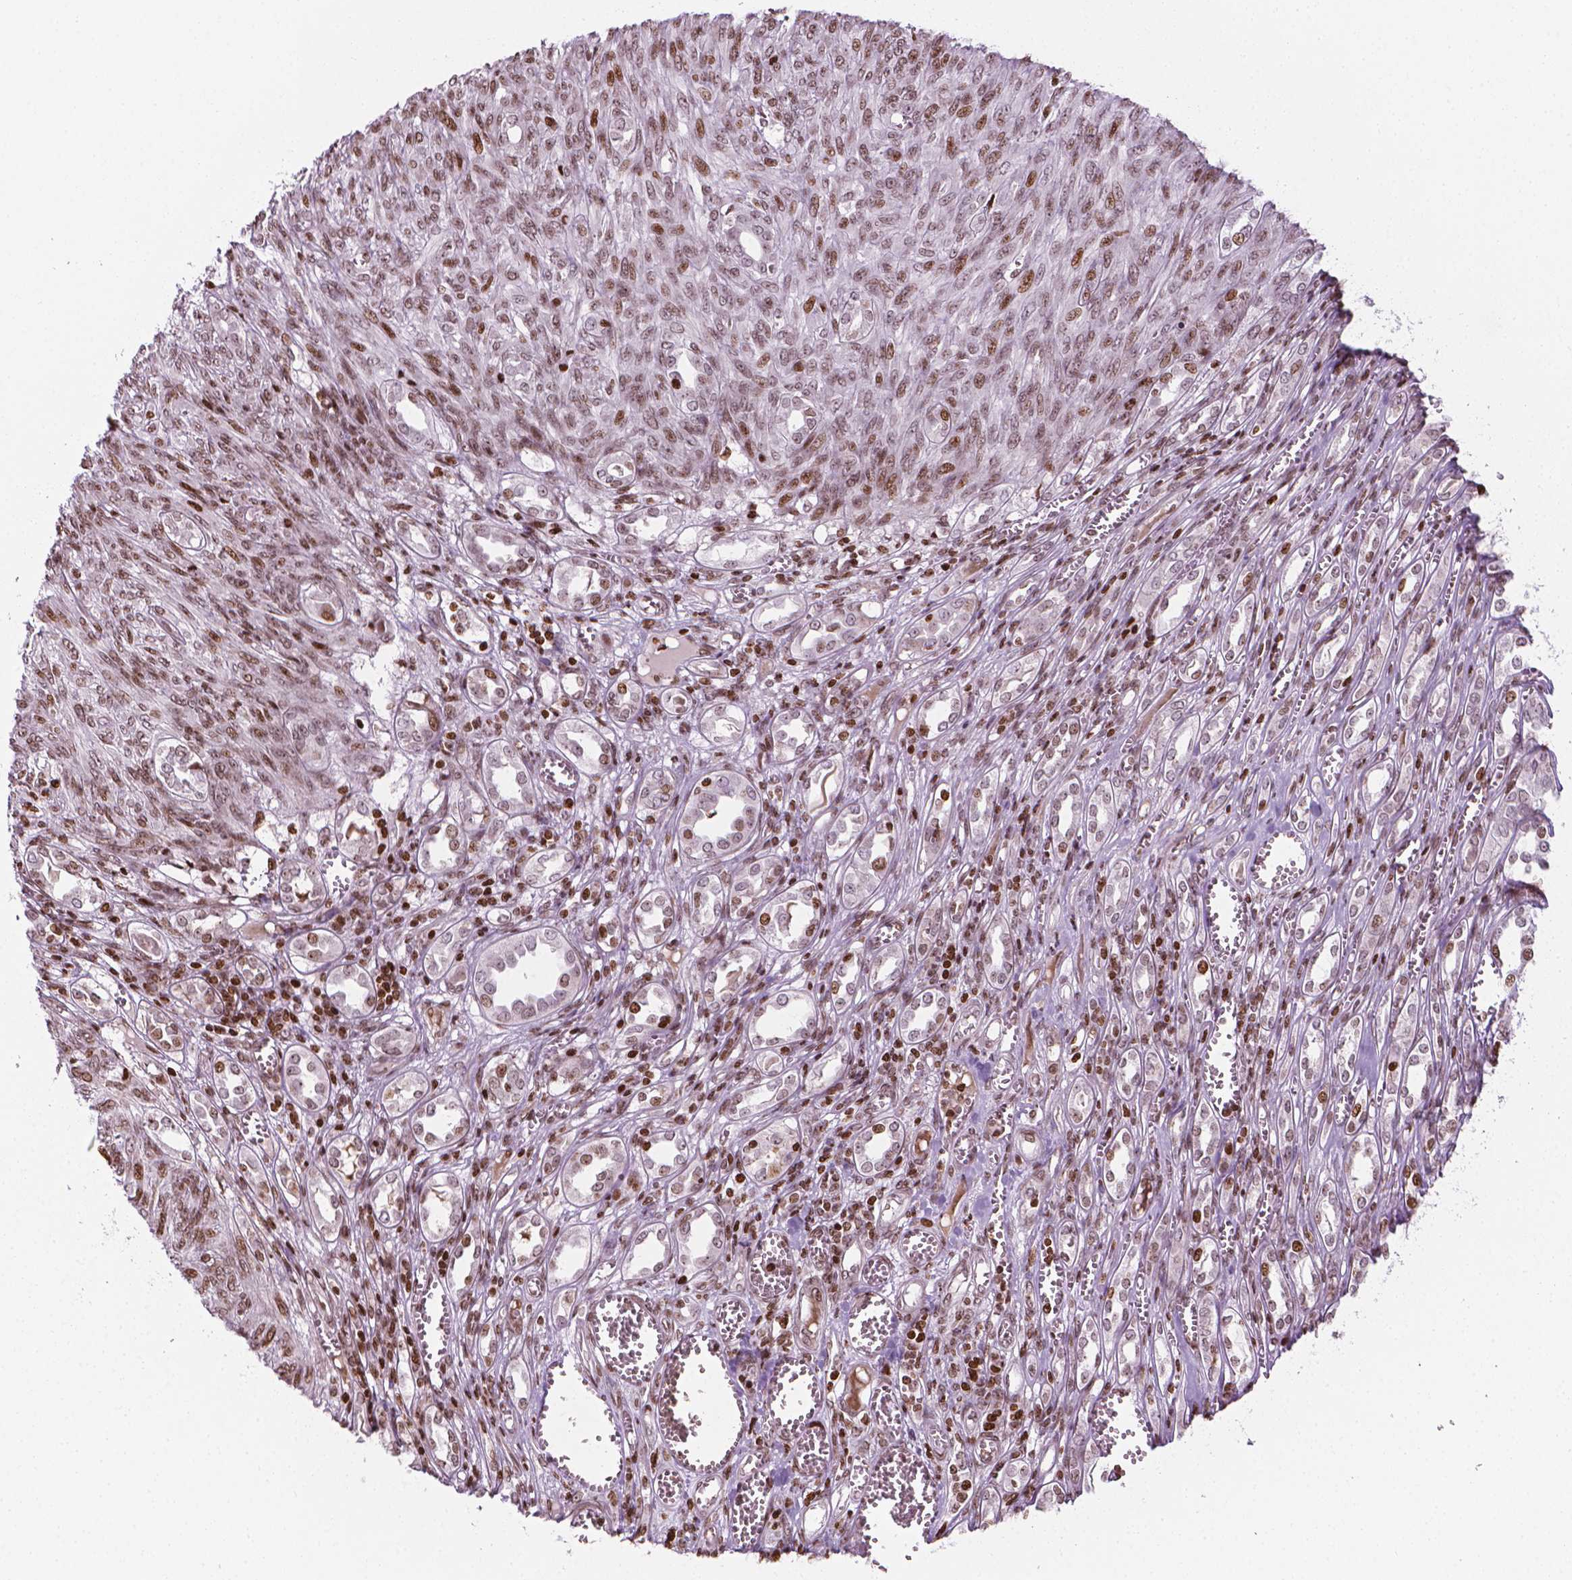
{"staining": {"intensity": "moderate", "quantity": ">75%", "location": "nuclear"}, "tissue": "renal cancer", "cell_type": "Tumor cells", "image_type": "cancer", "snomed": [{"axis": "morphology", "description": "Adenocarcinoma, NOS"}, {"axis": "topography", "description": "Kidney"}], "caption": "DAB (3,3'-diaminobenzidine) immunohistochemical staining of human renal cancer (adenocarcinoma) exhibits moderate nuclear protein expression in approximately >75% of tumor cells.", "gene": "PIP4K2A", "patient": {"sex": "male", "age": 58}}